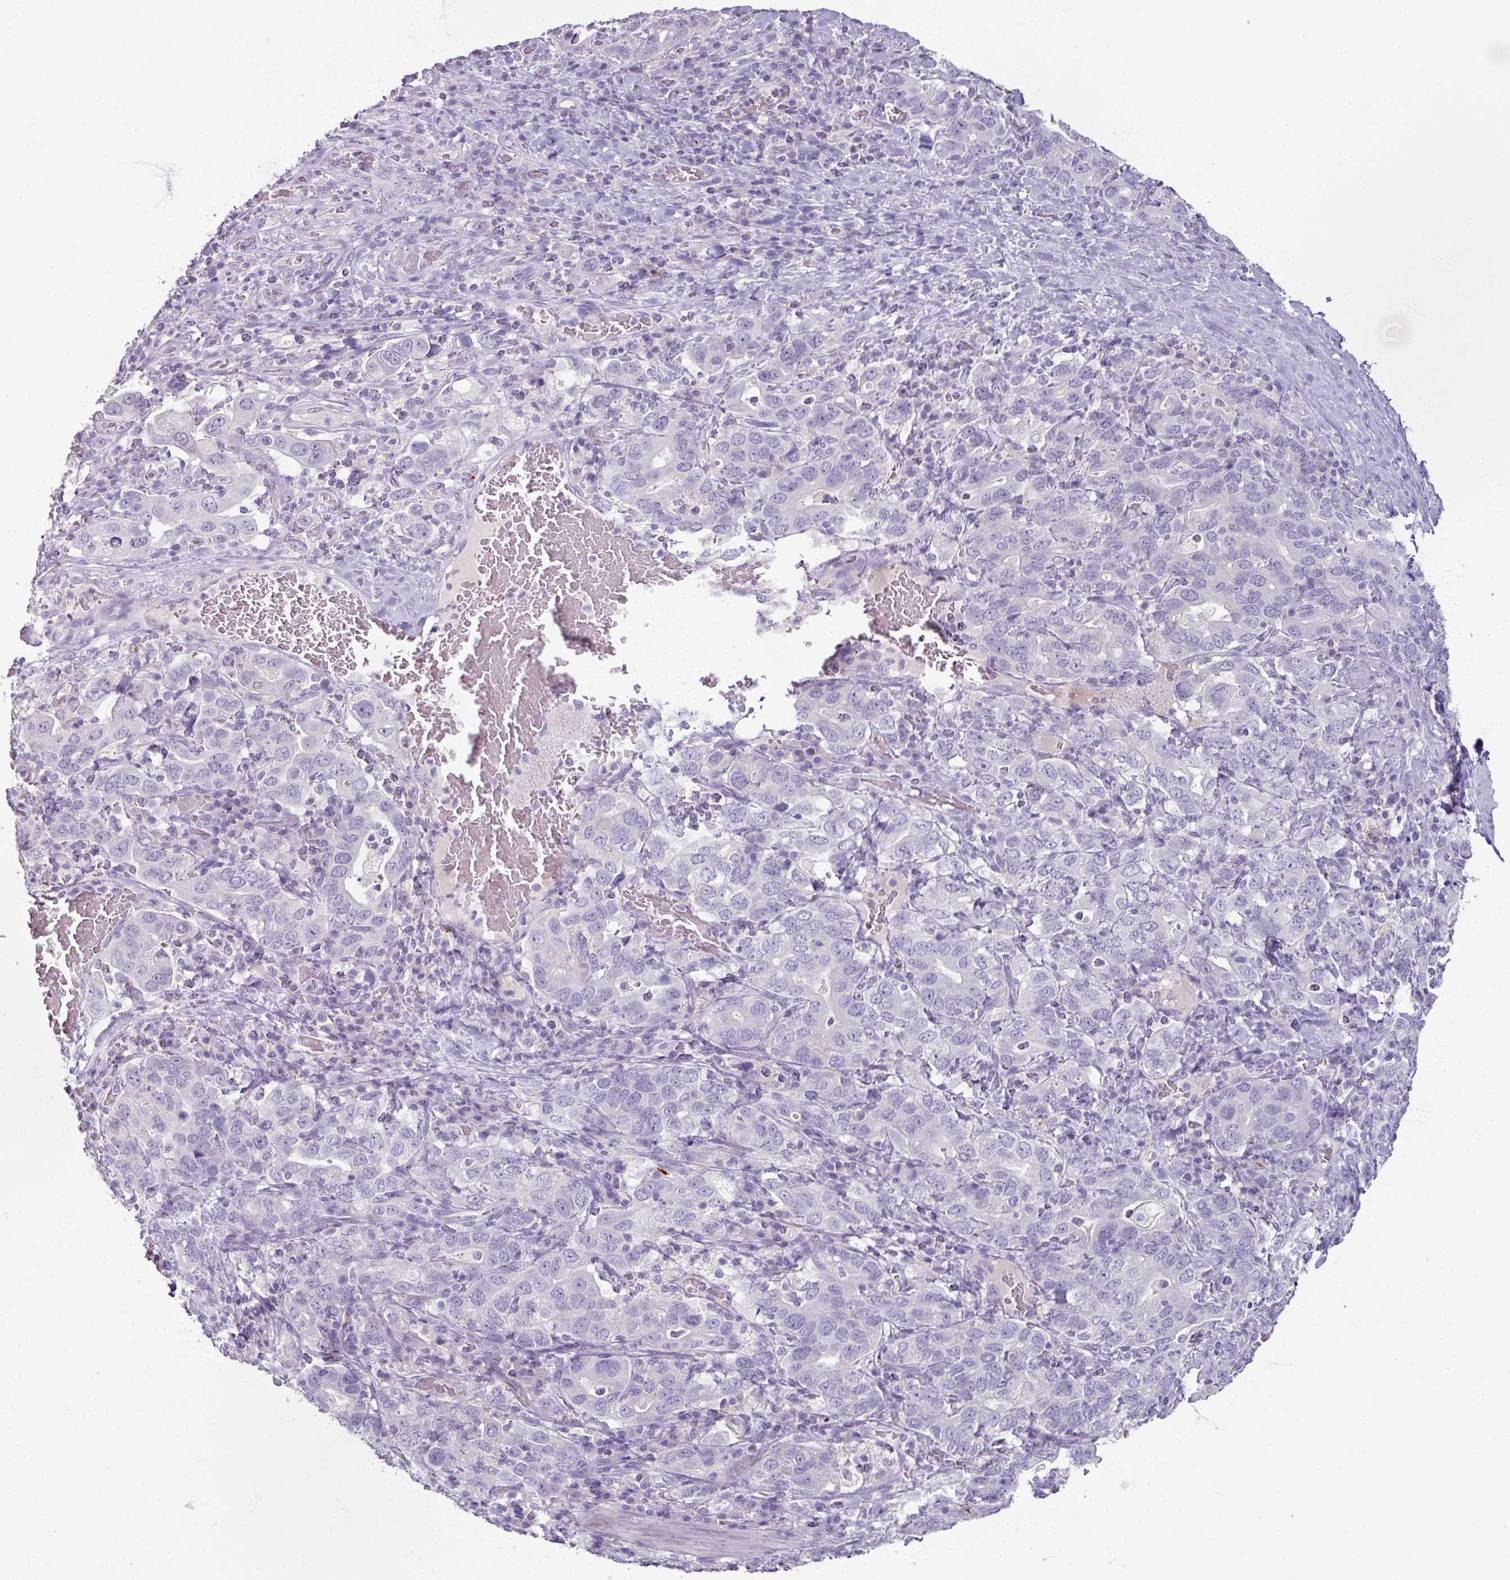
{"staining": {"intensity": "negative", "quantity": "none", "location": "none"}, "tissue": "stomach cancer", "cell_type": "Tumor cells", "image_type": "cancer", "snomed": [{"axis": "morphology", "description": "Adenocarcinoma, NOS"}, {"axis": "topography", "description": "Stomach, upper"}, {"axis": "topography", "description": "Stomach"}], "caption": "Human stomach cancer (adenocarcinoma) stained for a protein using immunohistochemistry (IHC) demonstrates no expression in tumor cells.", "gene": "SLC27A5", "patient": {"sex": "male", "age": 62}}